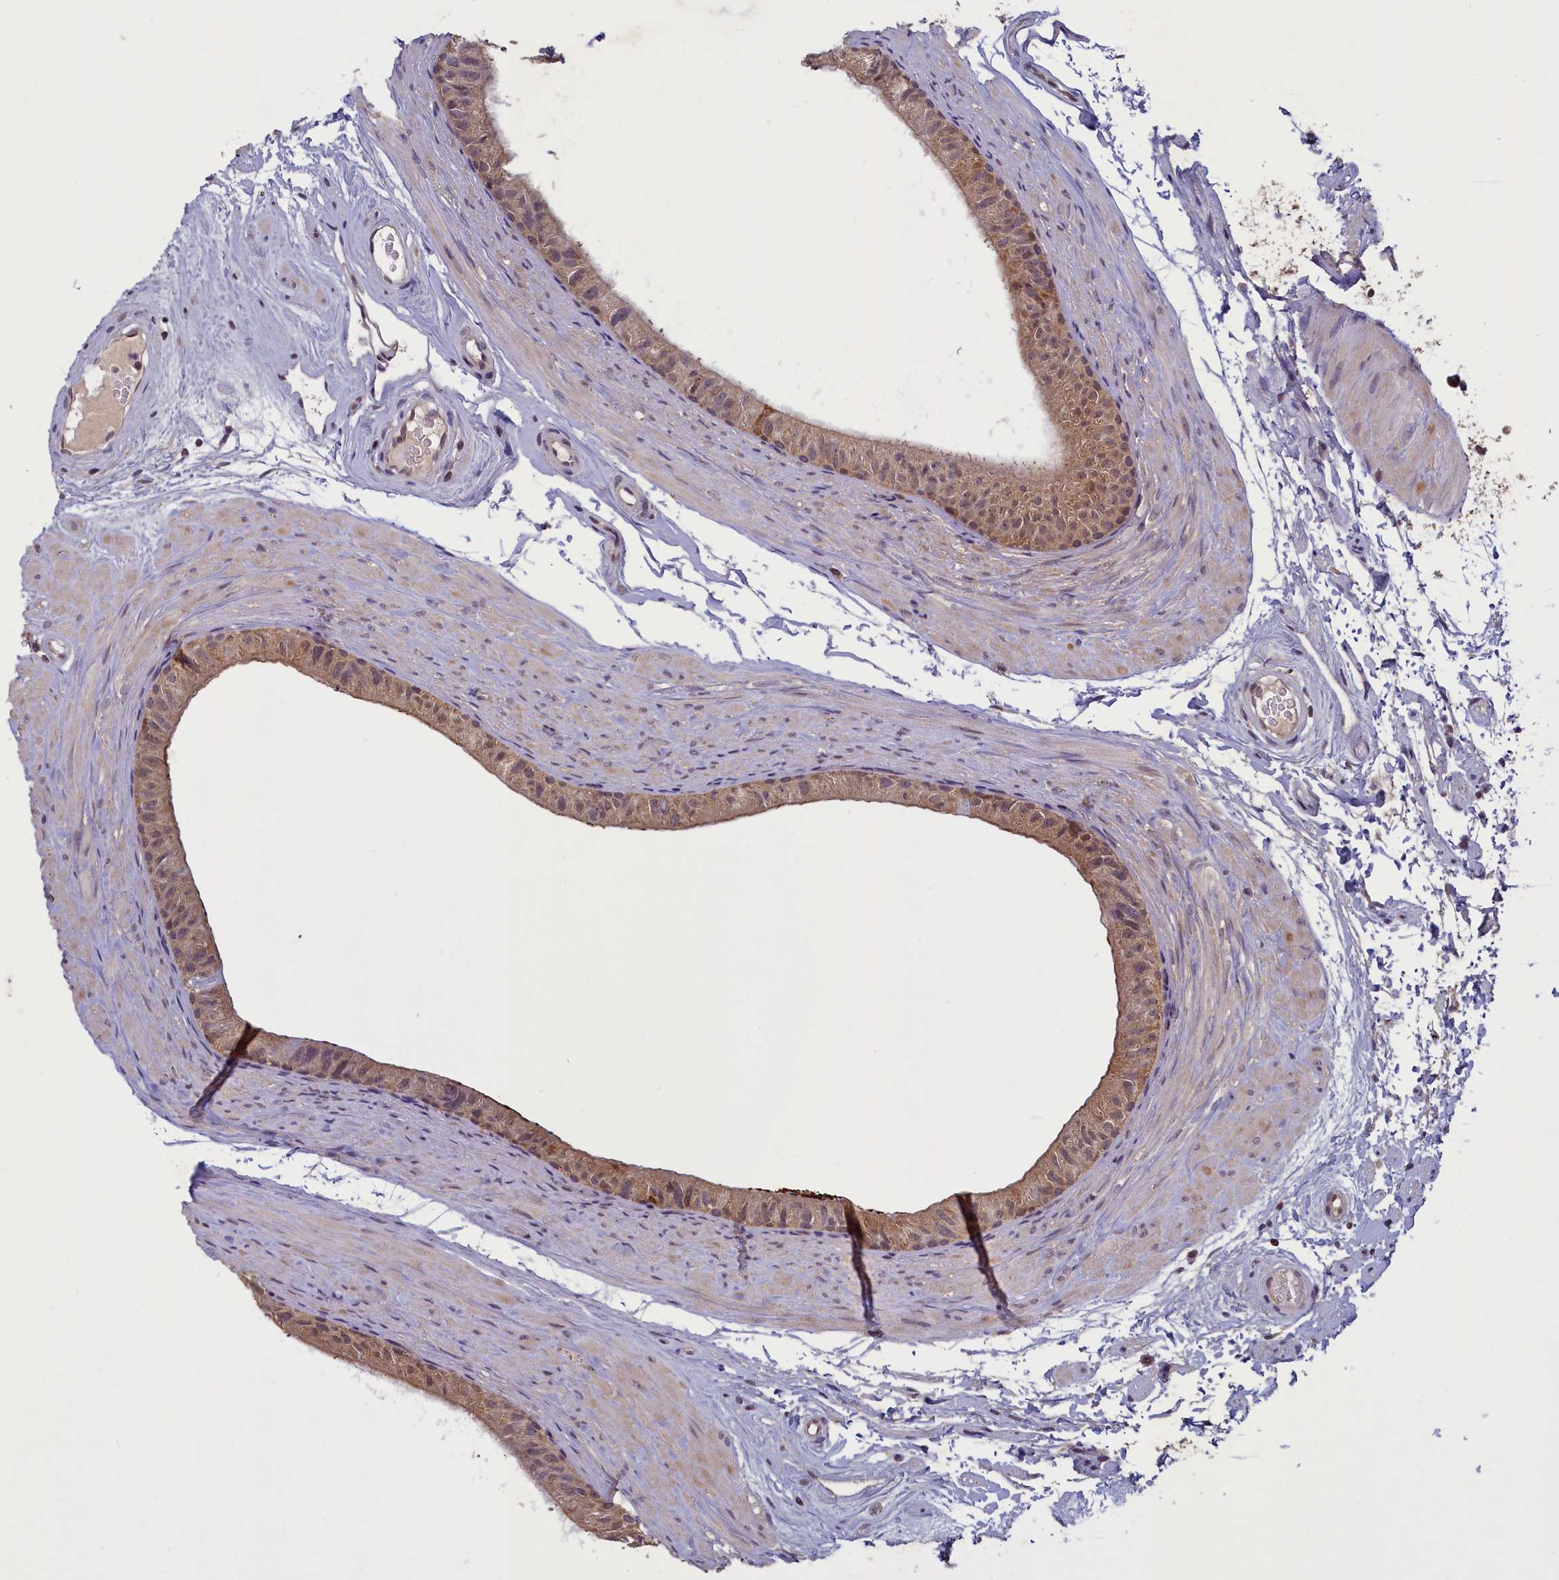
{"staining": {"intensity": "weak", "quantity": "25%-75%", "location": "cytoplasmic/membranous,nuclear"}, "tissue": "epididymis", "cell_type": "Glandular cells", "image_type": "normal", "snomed": [{"axis": "morphology", "description": "Normal tissue, NOS"}, {"axis": "topography", "description": "Epididymis"}], "caption": "Epididymis stained with DAB (3,3'-diaminobenzidine) immunohistochemistry demonstrates low levels of weak cytoplasmic/membranous,nuclear positivity in about 25%-75% of glandular cells.", "gene": "NUBP1", "patient": {"sex": "male", "age": 45}}